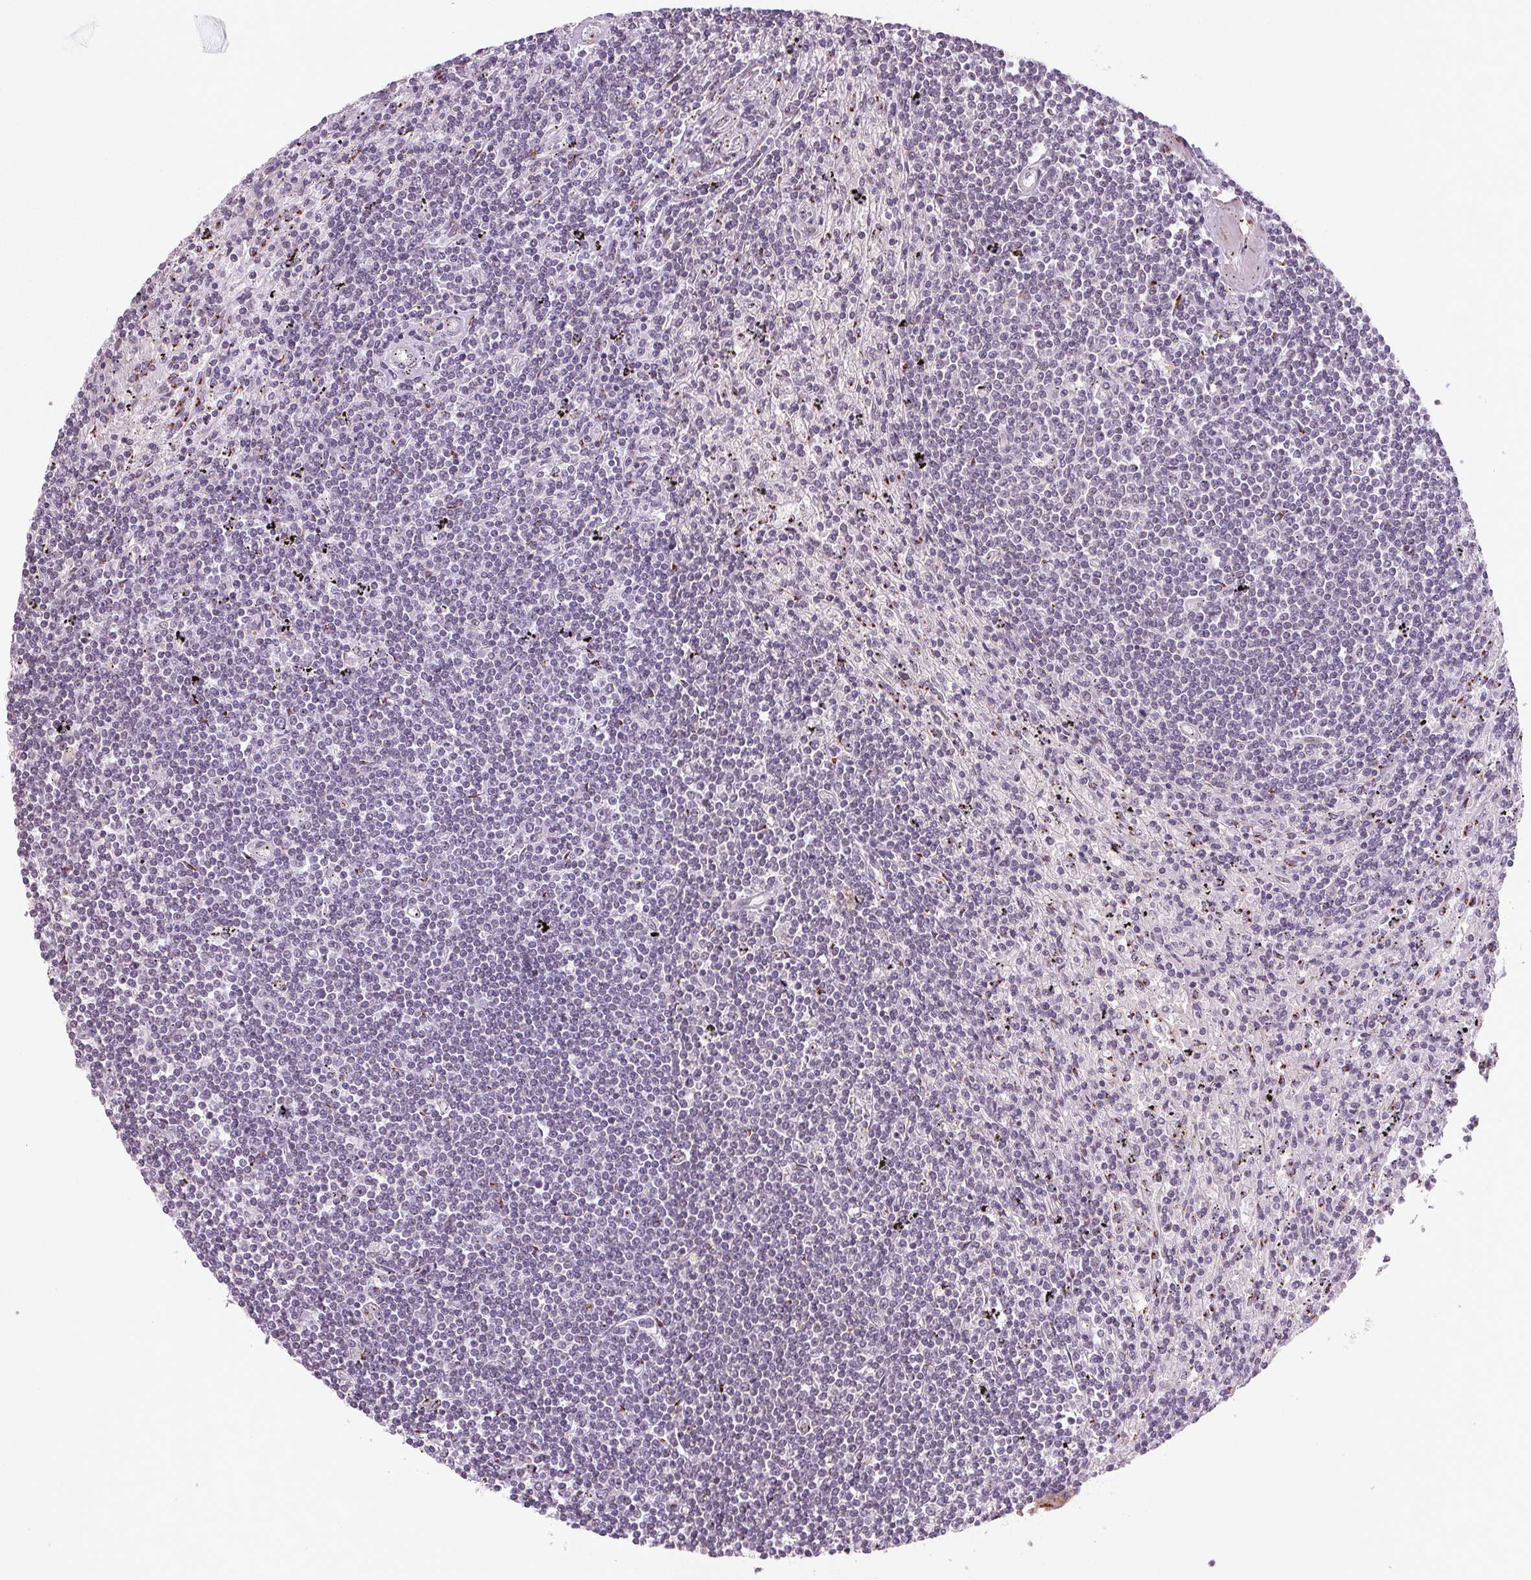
{"staining": {"intensity": "negative", "quantity": "none", "location": "none"}, "tissue": "lymphoma", "cell_type": "Tumor cells", "image_type": "cancer", "snomed": [{"axis": "morphology", "description": "Malignant lymphoma, non-Hodgkin's type, Low grade"}, {"axis": "topography", "description": "Spleen"}], "caption": "Protein analysis of lymphoma reveals no significant staining in tumor cells. (DAB immunohistochemistry (IHC), high magnification).", "gene": "RAB22A", "patient": {"sex": "male", "age": 76}}